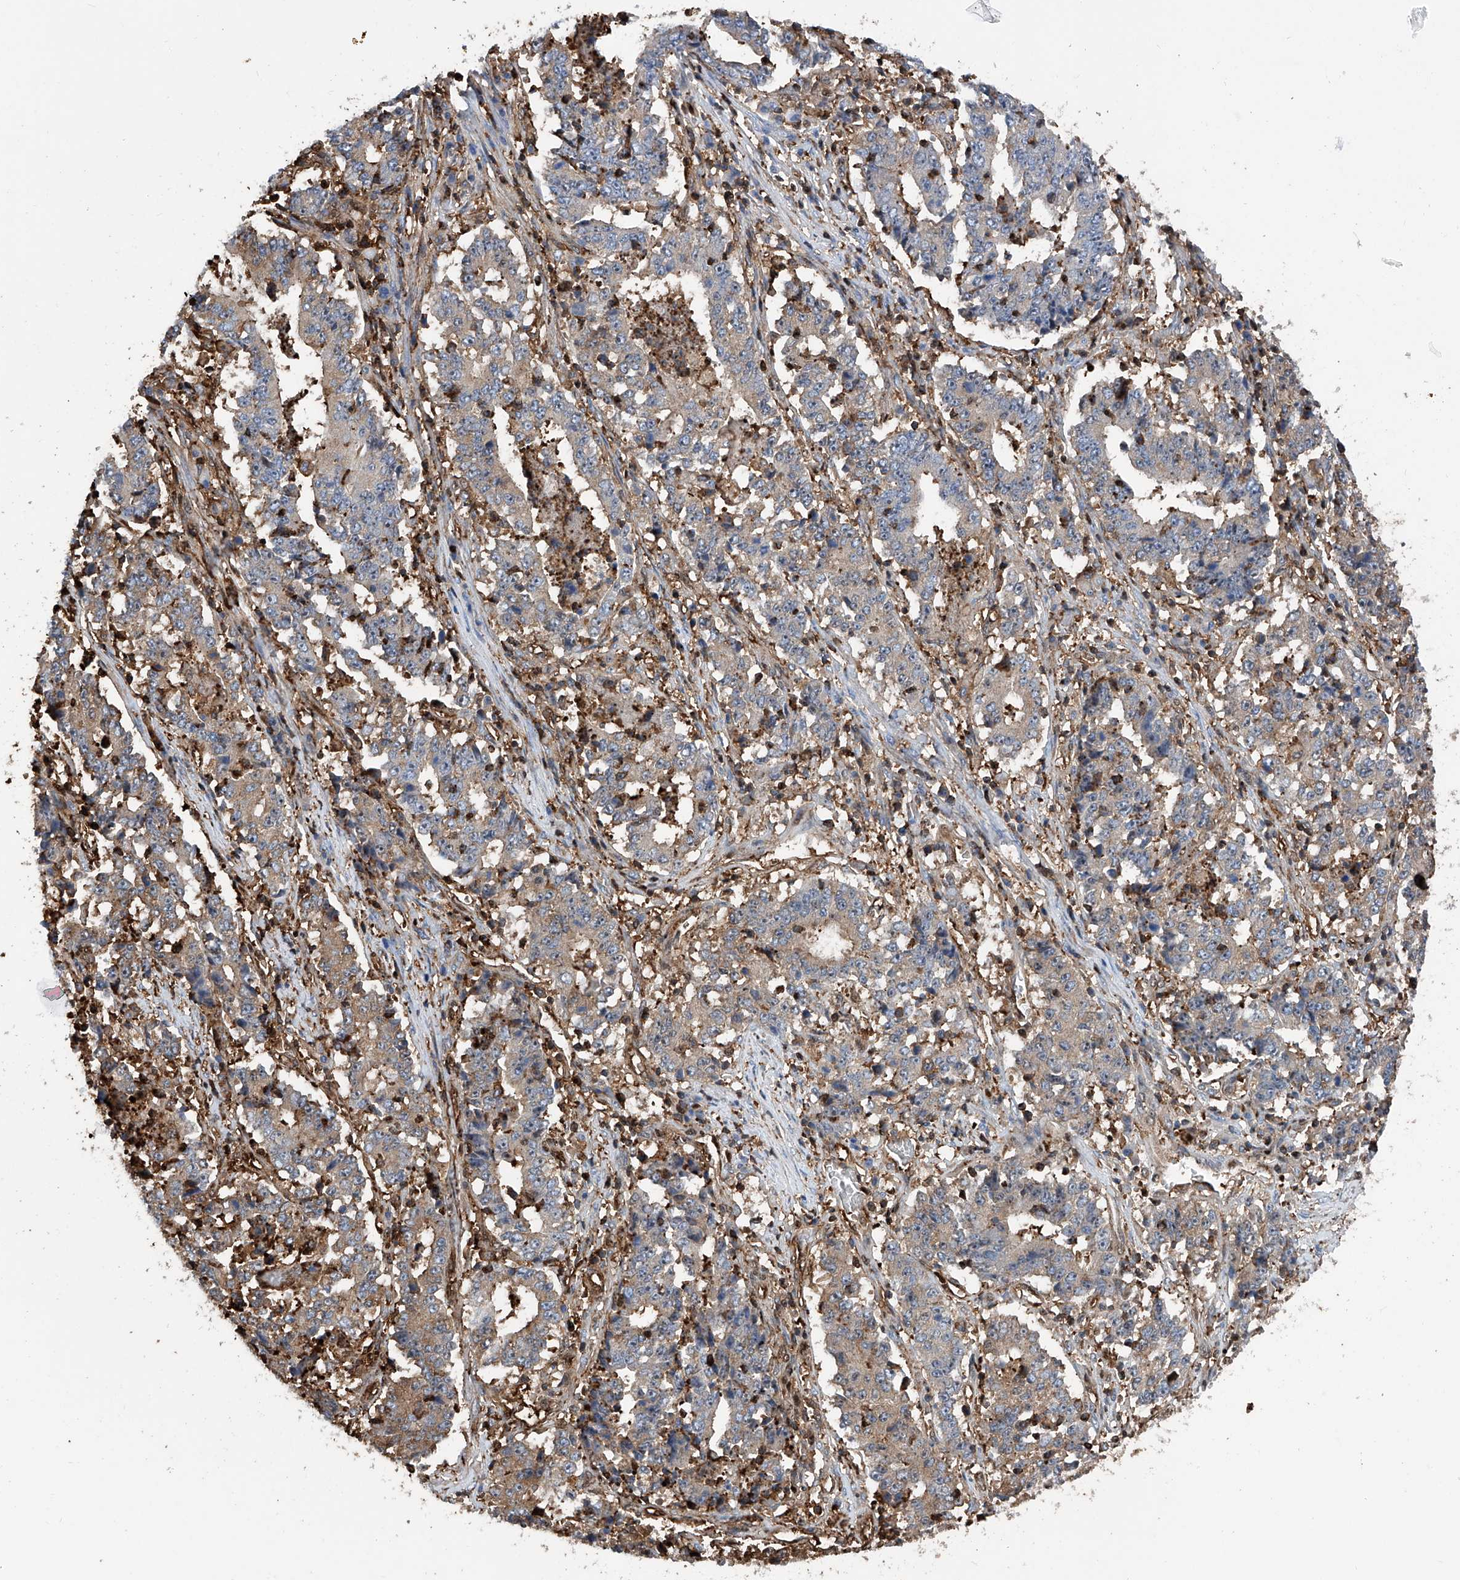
{"staining": {"intensity": "weak", "quantity": "<25%", "location": "cytoplasmic/membranous"}, "tissue": "stomach cancer", "cell_type": "Tumor cells", "image_type": "cancer", "snomed": [{"axis": "morphology", "description": "Adenocarcinoma, NOS"}, {"axis": "topography", "description": "Stomach"}], "caption": "The micrograph exhibits no staining of tumor cells in stomach cancer (adenocarcinoma).", "gene": "ZNF484", "patient": {"sex": "male", "age": 59}}